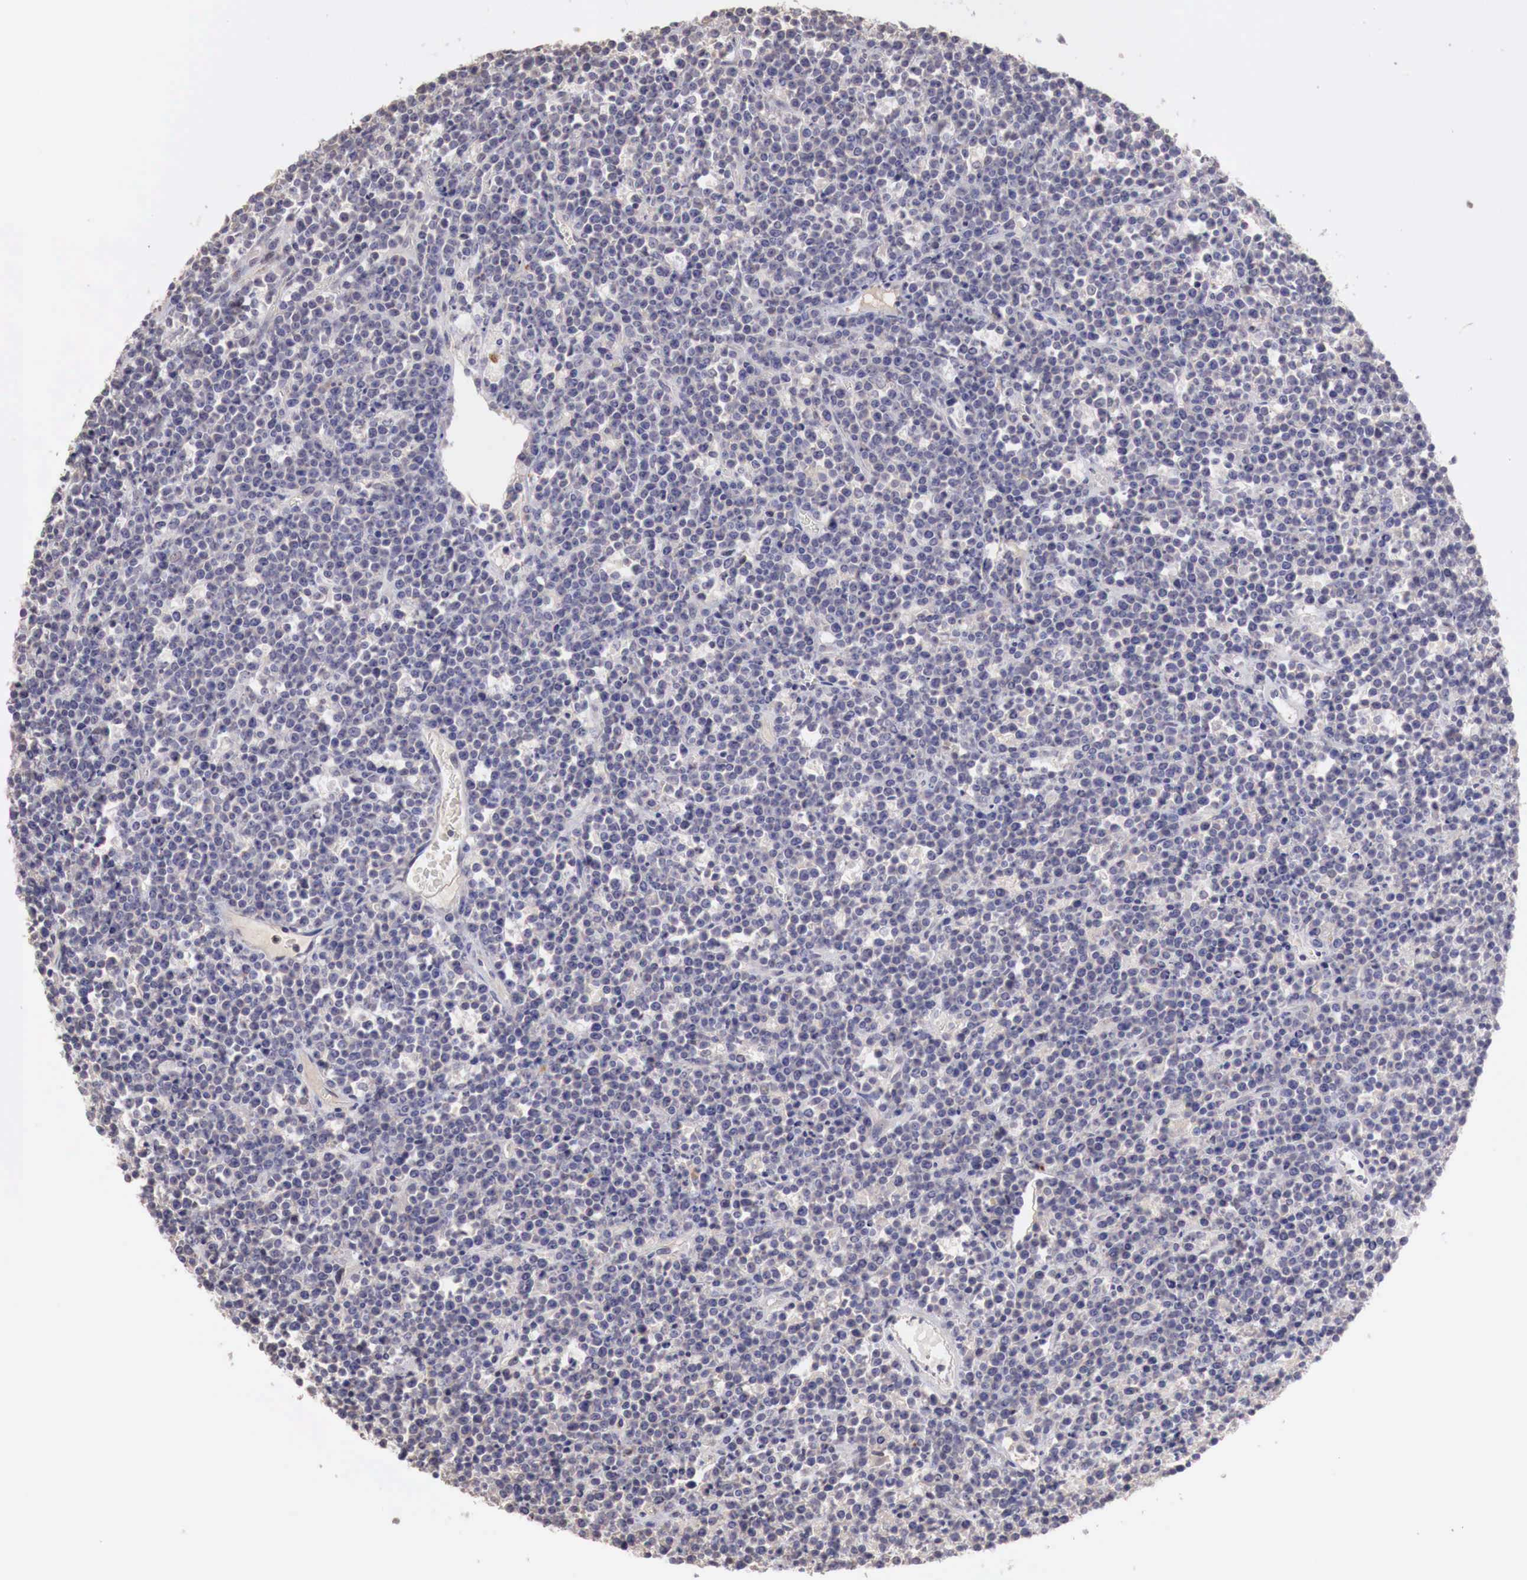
{"staining": {"intensity": "negative", "quantity": "none", "location": "none"}, "tissue": "lymphoma", "cell_type": "Tumor cells", "image_type": "cancer", "snomed": [{"axis": "morphology", "description": "Malignant lymphoma, non-Hodgkin's type, High grade"}, {"axis": "topography", "description": "Ovary"}], "caption": "DAB immunohistochemical staining of lymphoma exhibits no significant staining in tumor cells.", "gene": "TBC1D9", "patient": {"sex": "female", "age": 56}}